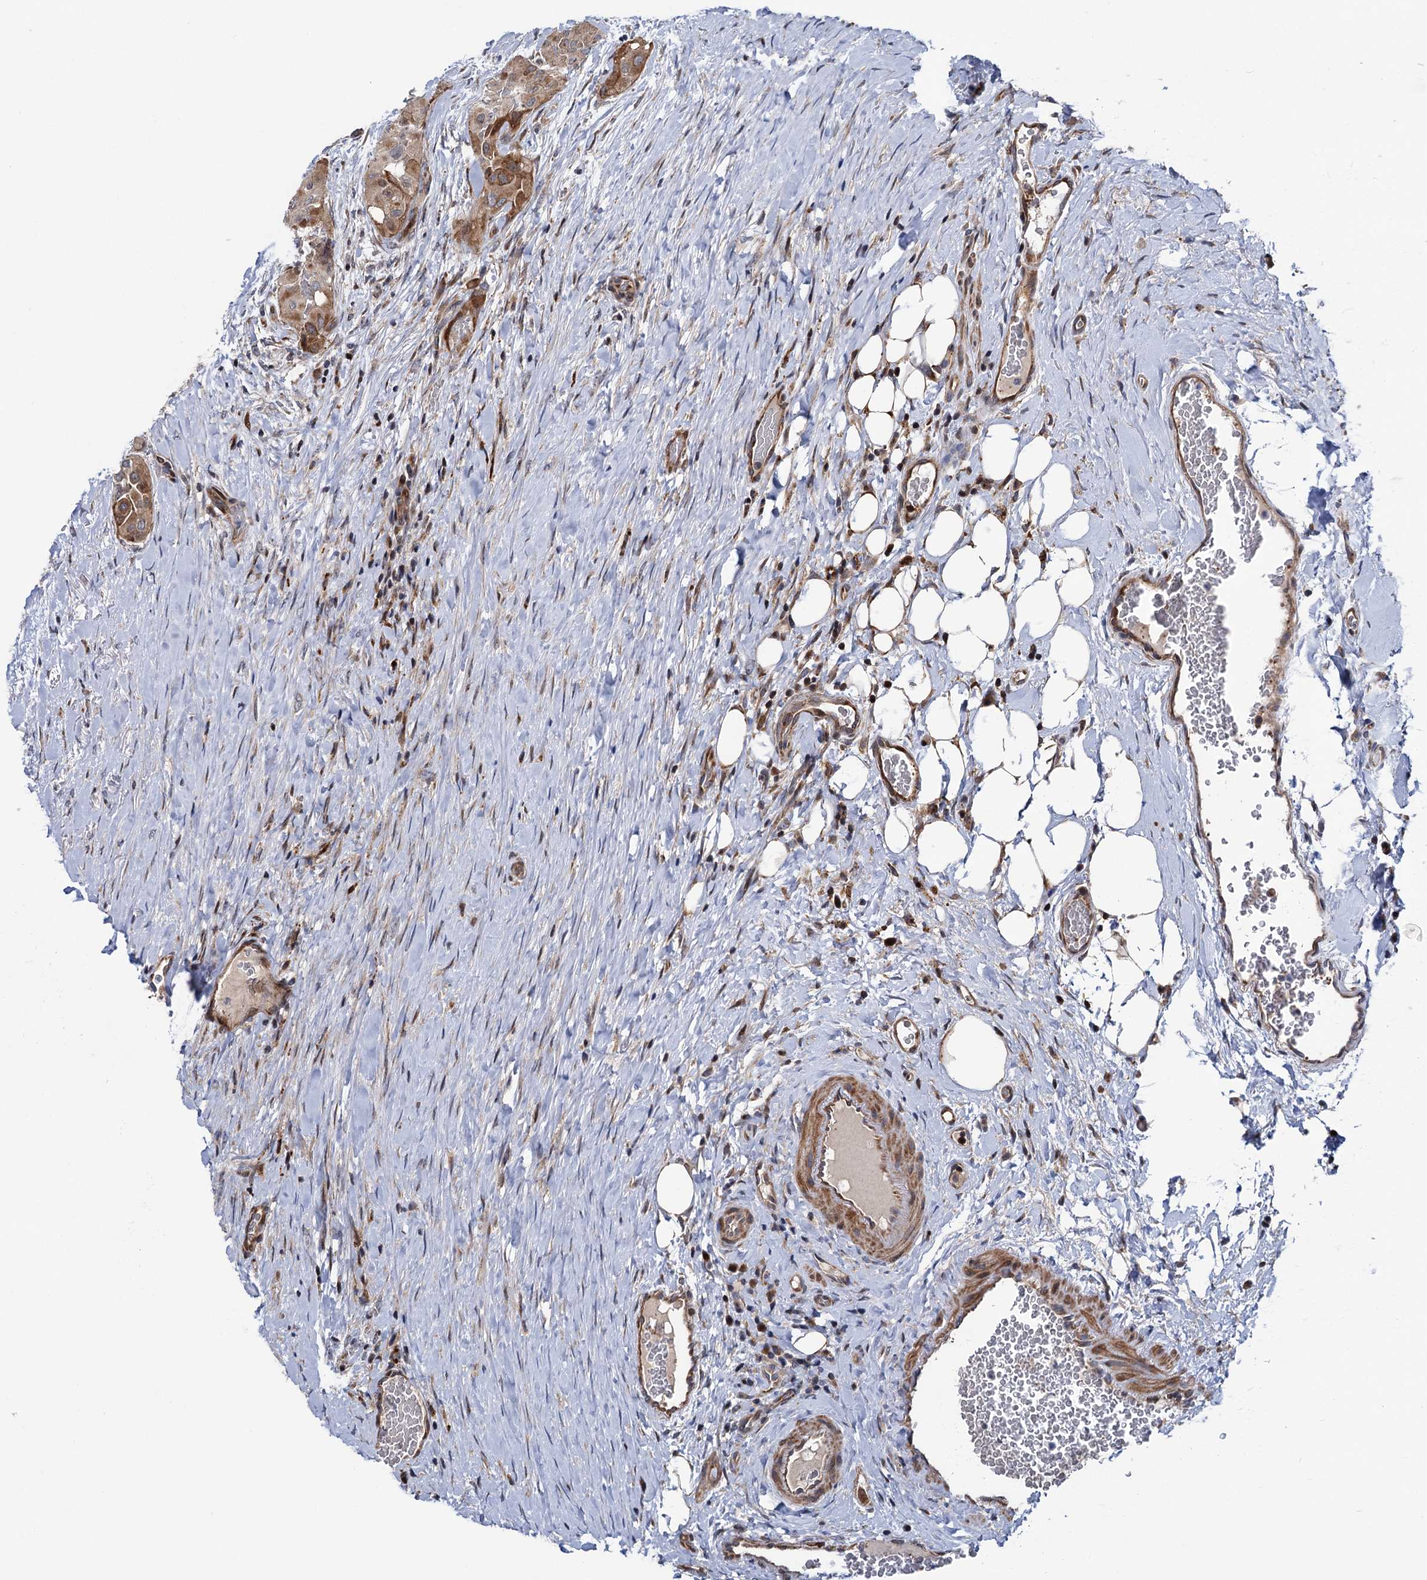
{"staining": {"intensity": "moderate", "quantity": "<25%", "location": "cytoplasmic/membranous,nuclear"}, "tissue": "thyroid cancer", "cell_type": "Tumor cells", "image_type": "cancer", "snomed": [{"axis": "morphology", "description": "Papillary adenocarcinoma, NOS"}, {"axis": "topography", "description": "Thyroid gland"}], "caption": "Papillary adenocarcinoma (thyroid) stained with a brown dye shows moderate cytoplasmic/membranous and nuclear positive positivity in approximately <25% of tumor cells.", "gene": "UBR1", "patient": {"sex": "female", "age": 59}}